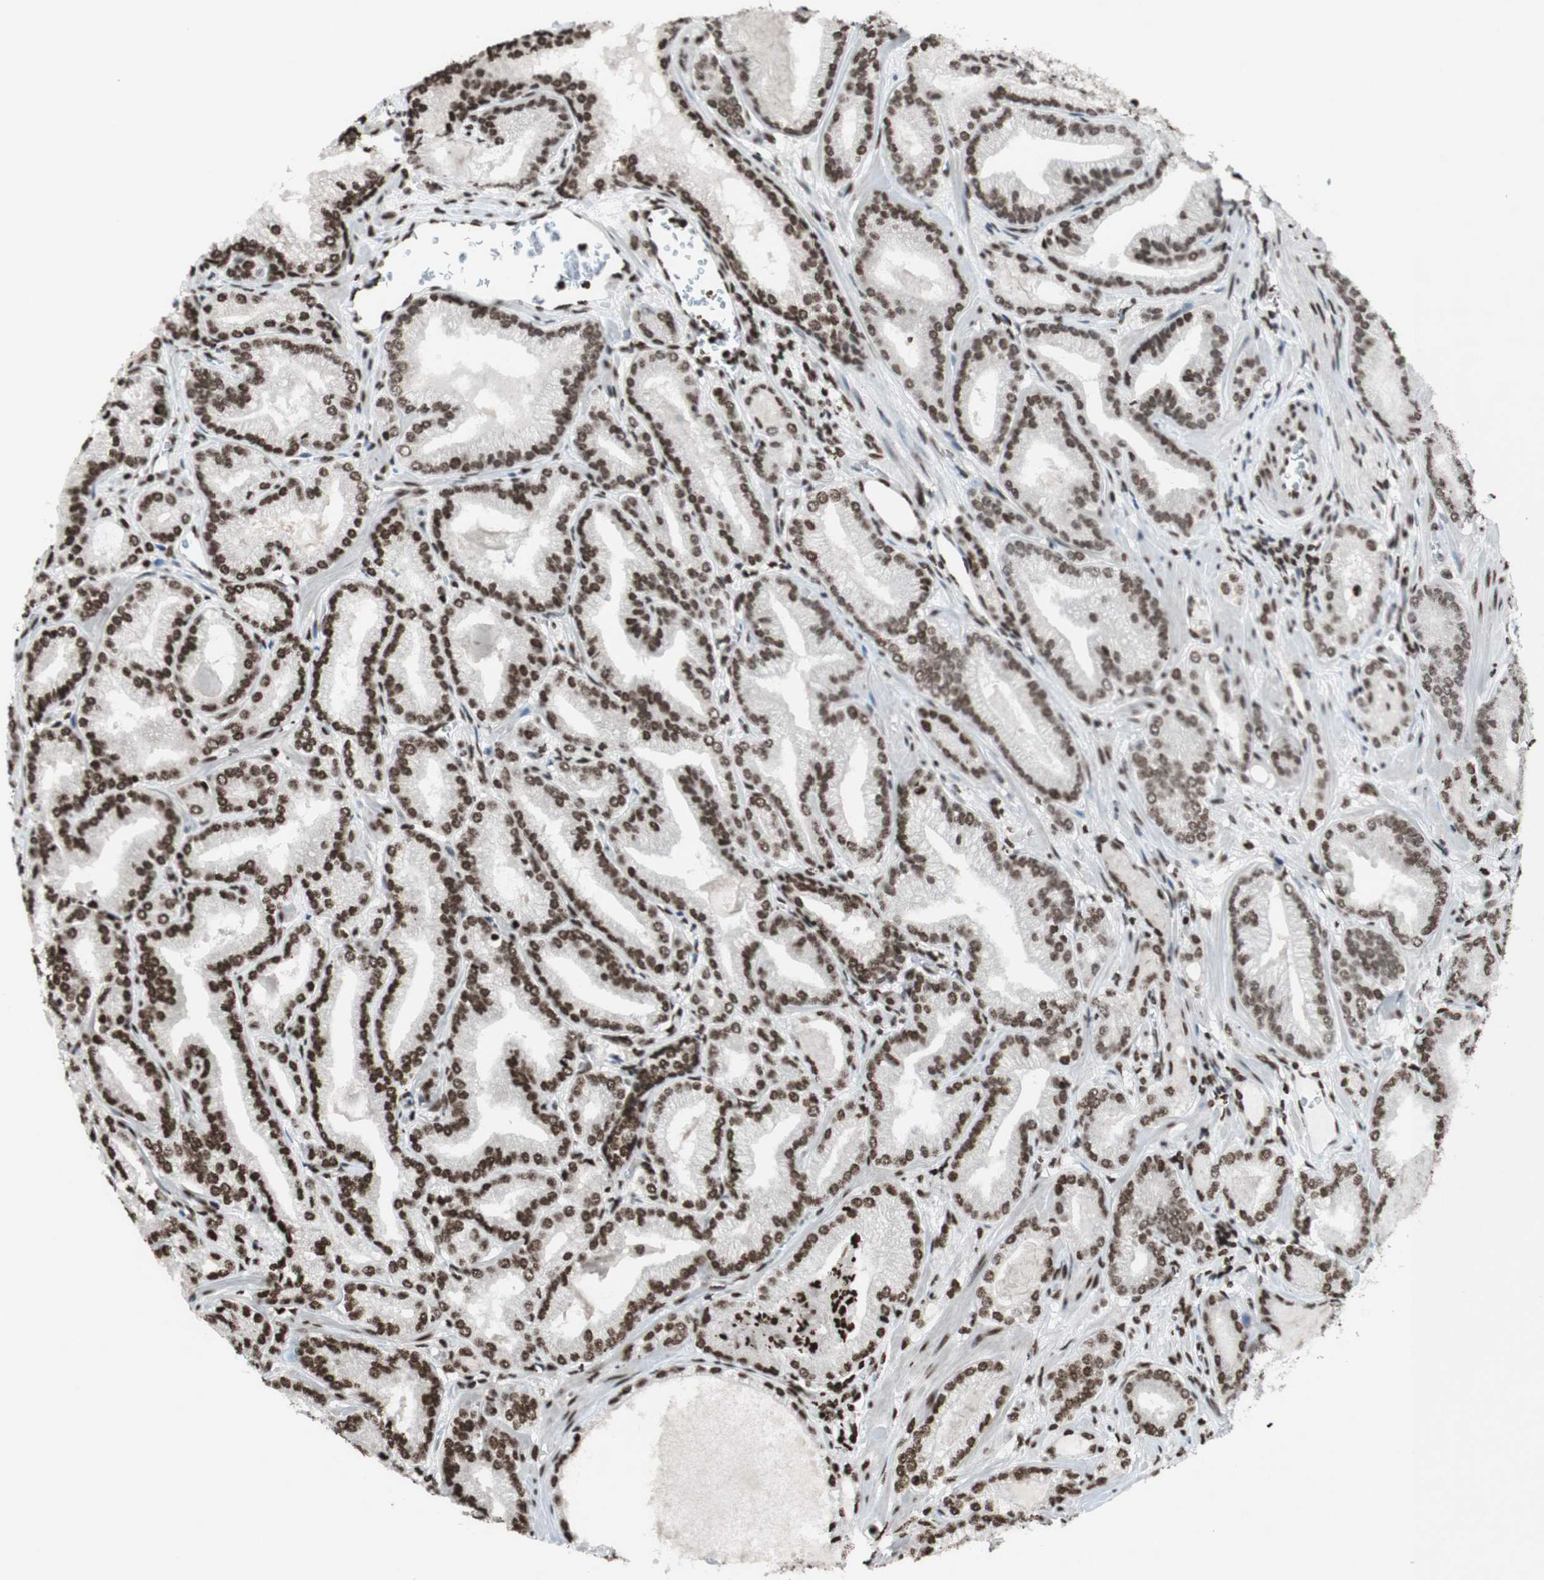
{"staining": {"intensity": "moderate", "quantity": ">75%", "location": "nuclear"}, "tissue": "prostate cancer", "cell_type": "Tumor cells", "image_type": "cancer", "snomed": [{"axis": "morphology", "description": "Adenocarcinoma, Low grade"}, {"axis": "topography", "description": "Prostate"}], "caption": "A micrograph showing moderate nuclear positivity in about >75% of tumor cells in low-grade adenocarcinoma (prostate), as visualized by brown immunohistochemical staining.", "gene": "NCOA3", "patient": {"sex": "male", "age": 59}}